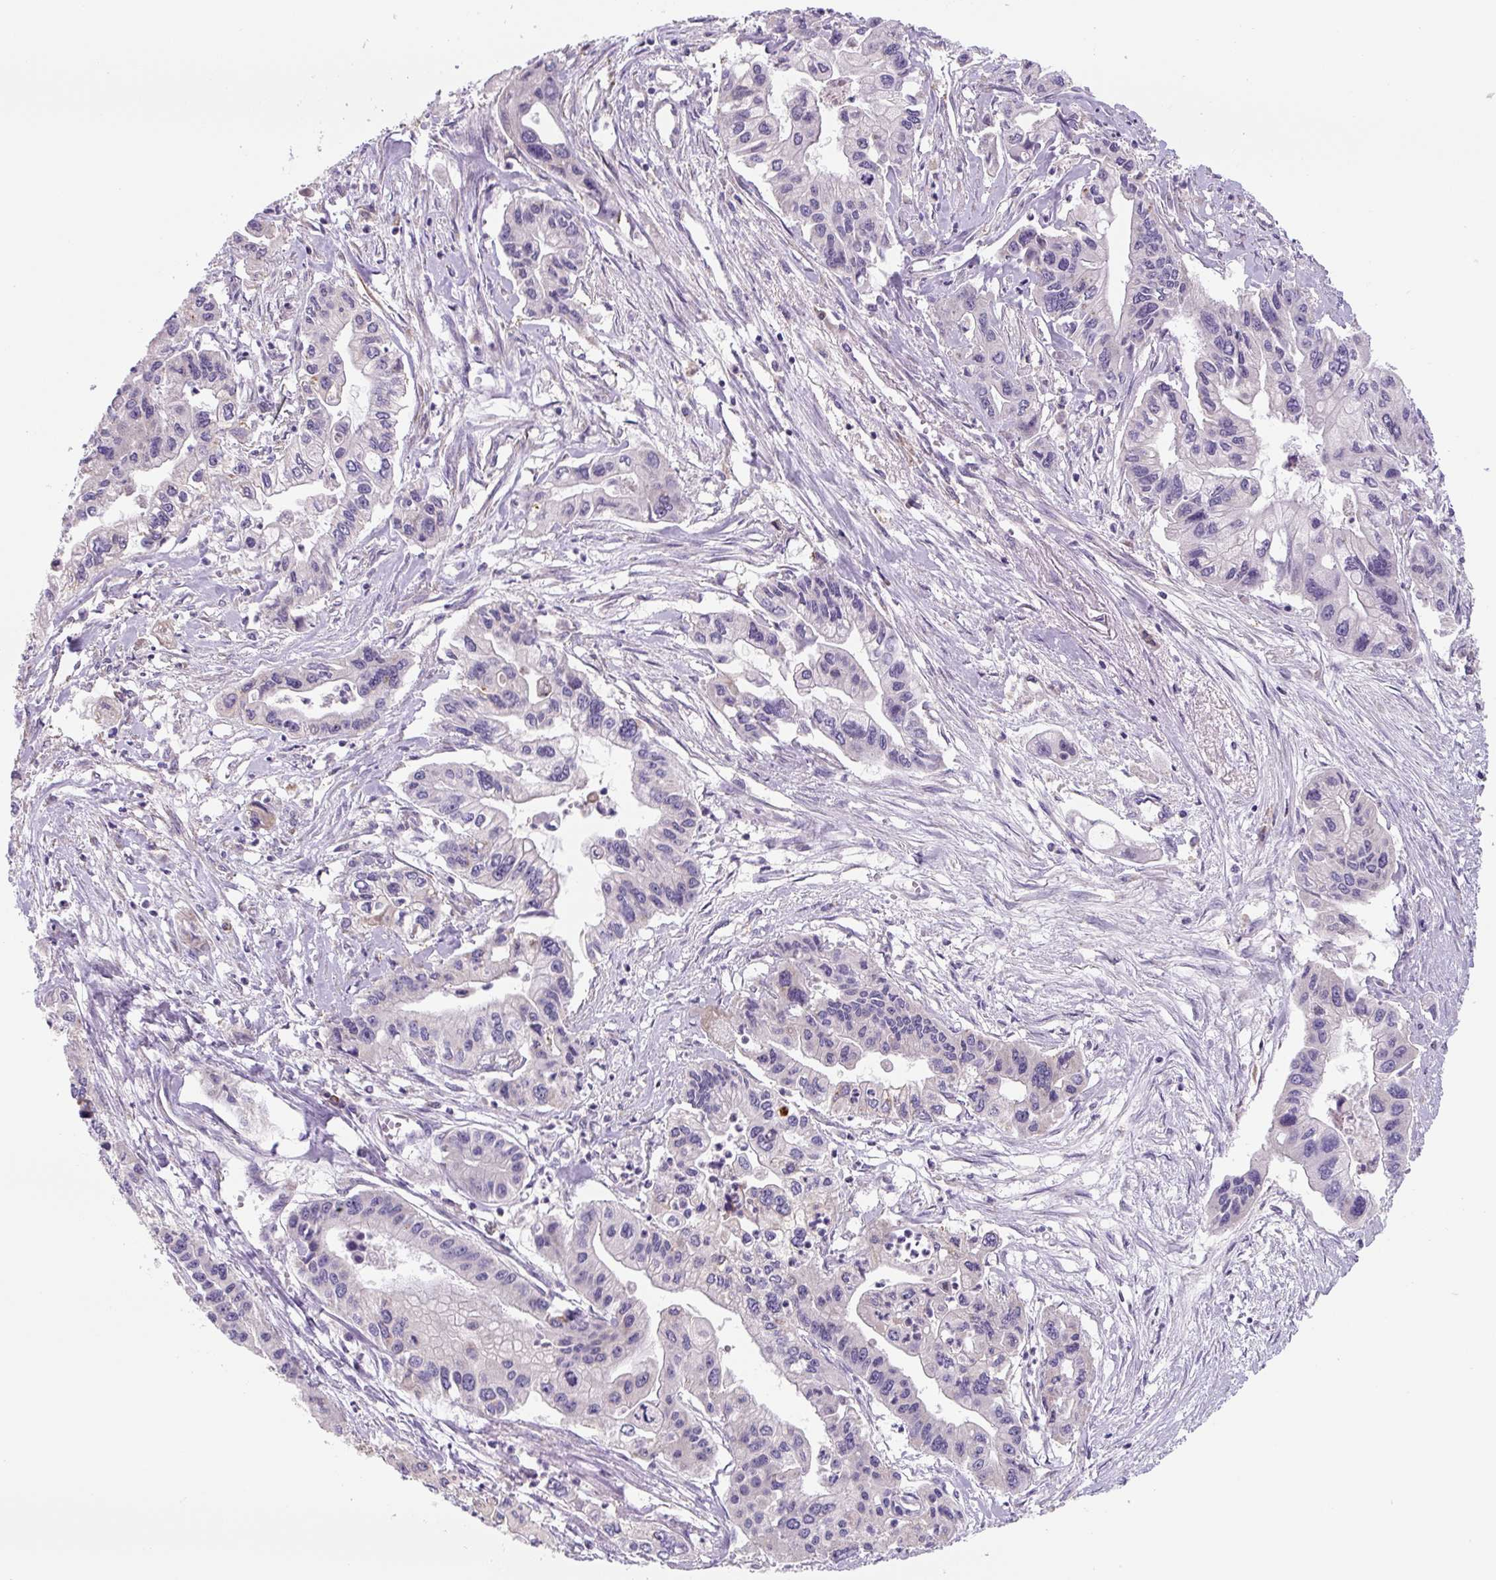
{"staining": {"intensity": "negative", "quantity": "none", "location": "none"}, "tissue": "pancreatic cancer", "cell_type": "Tumor cells", "image_type": "cancer", "snomed": [{"axis": "morphology", "description": "Adenocarcinoma, NOS"}, {"axis": "topography", "description": "Pancreas"}], "caption": "DAB (3,3'-diaminobenzidine) immunohistochemical staining of adenocarcinoma (pancreatic) reveals no significant staining in tumor cells.", "gene": "FZD5", "patient": {"sex": "male", "age": 62}}